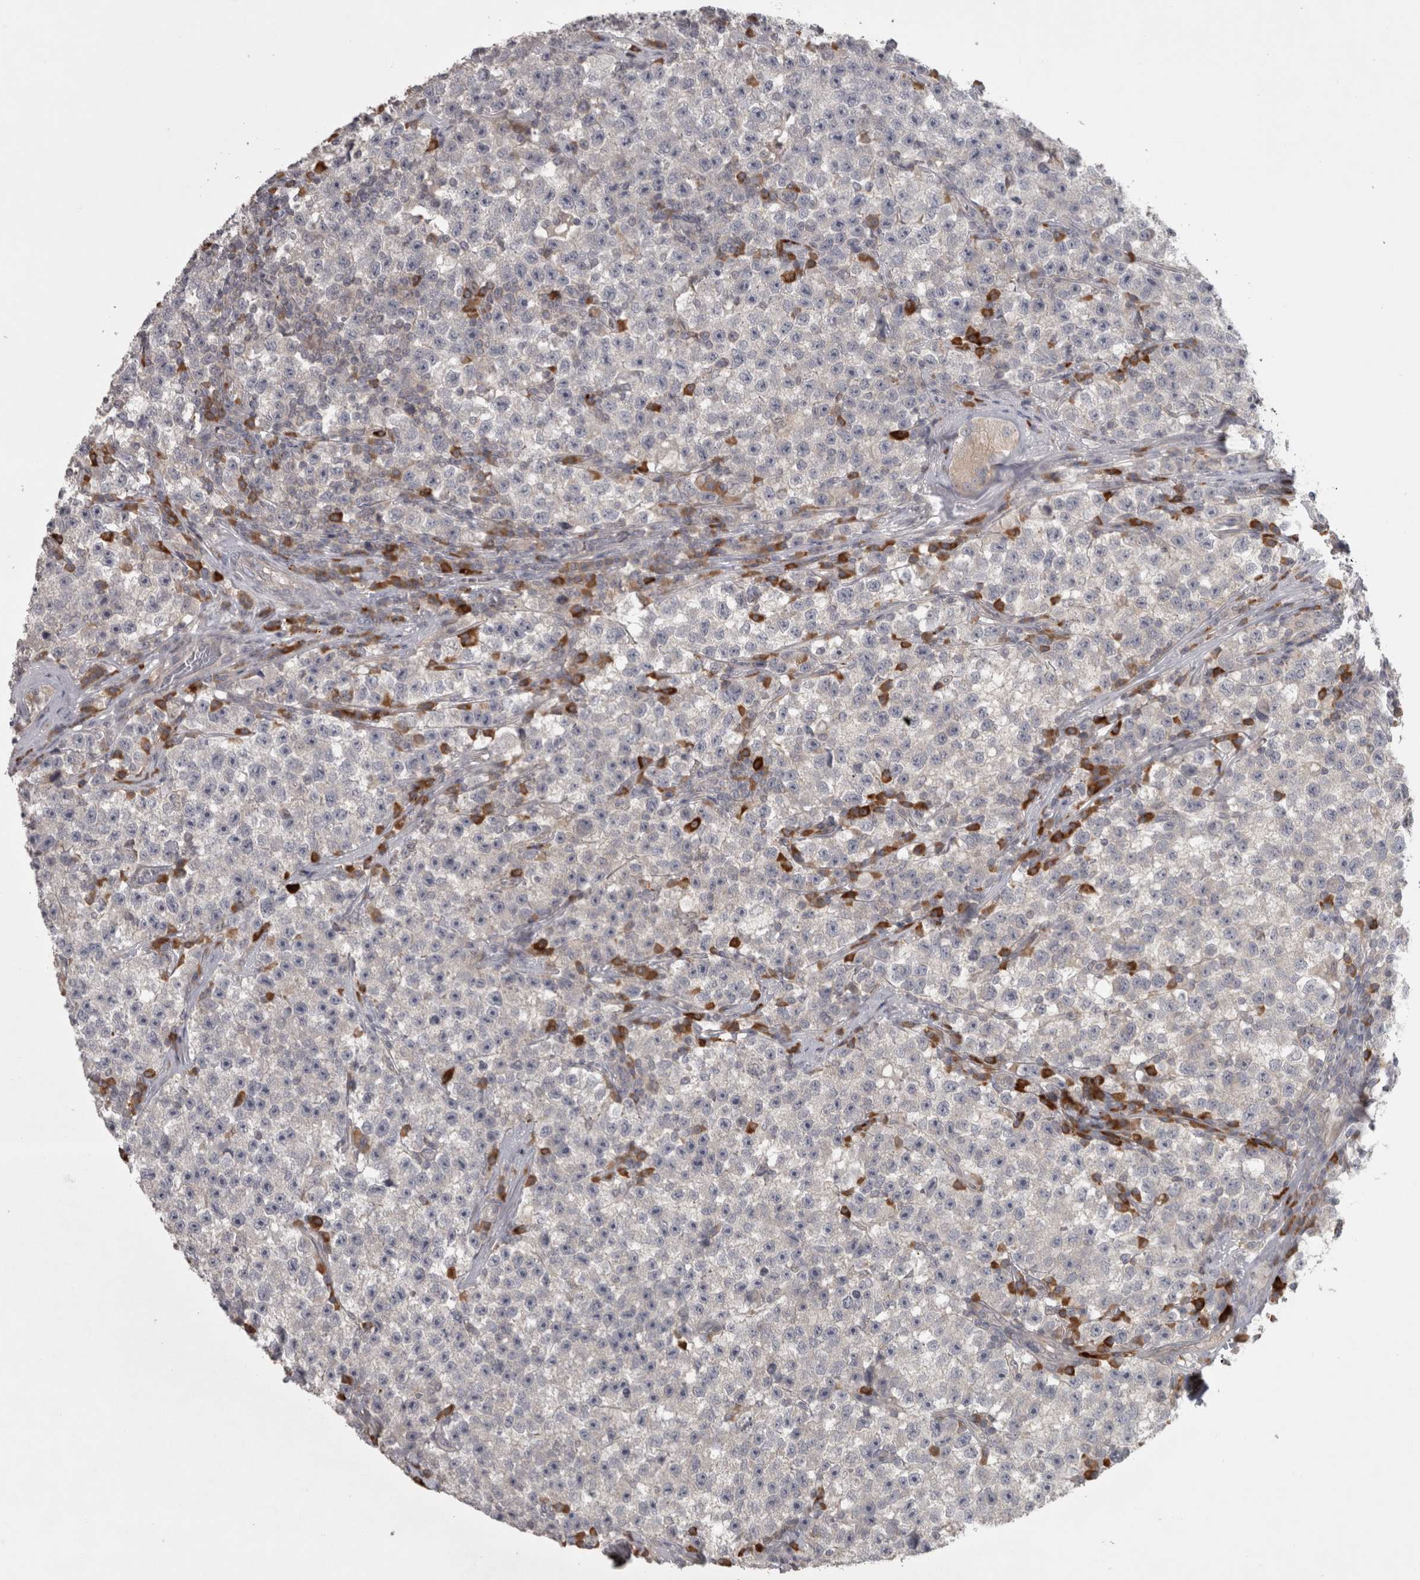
{"staining": {"intensity": "negative", "quantity": "none", "location": "none"}, "tissue": "testis cancer", "cell_type": "Tumor cells", "image_type": "cancer", "snomed": [{"axis": "morphology", "description": "Seminoma, NOS"}, {"axis": "topography", "description": "Testis"}], "caption": "An immunohistochemistry (IHC) micrograph of testis cancer (seminoma) is shown. There is no staining in tumor cells of testis cancer (seminoma). (DAB (3,3'-diaminobenzidine) IHC with hematoxylin counter stain).", "gene": "SLCO5A1", "patient": {"sex": "male", "age": 22}}